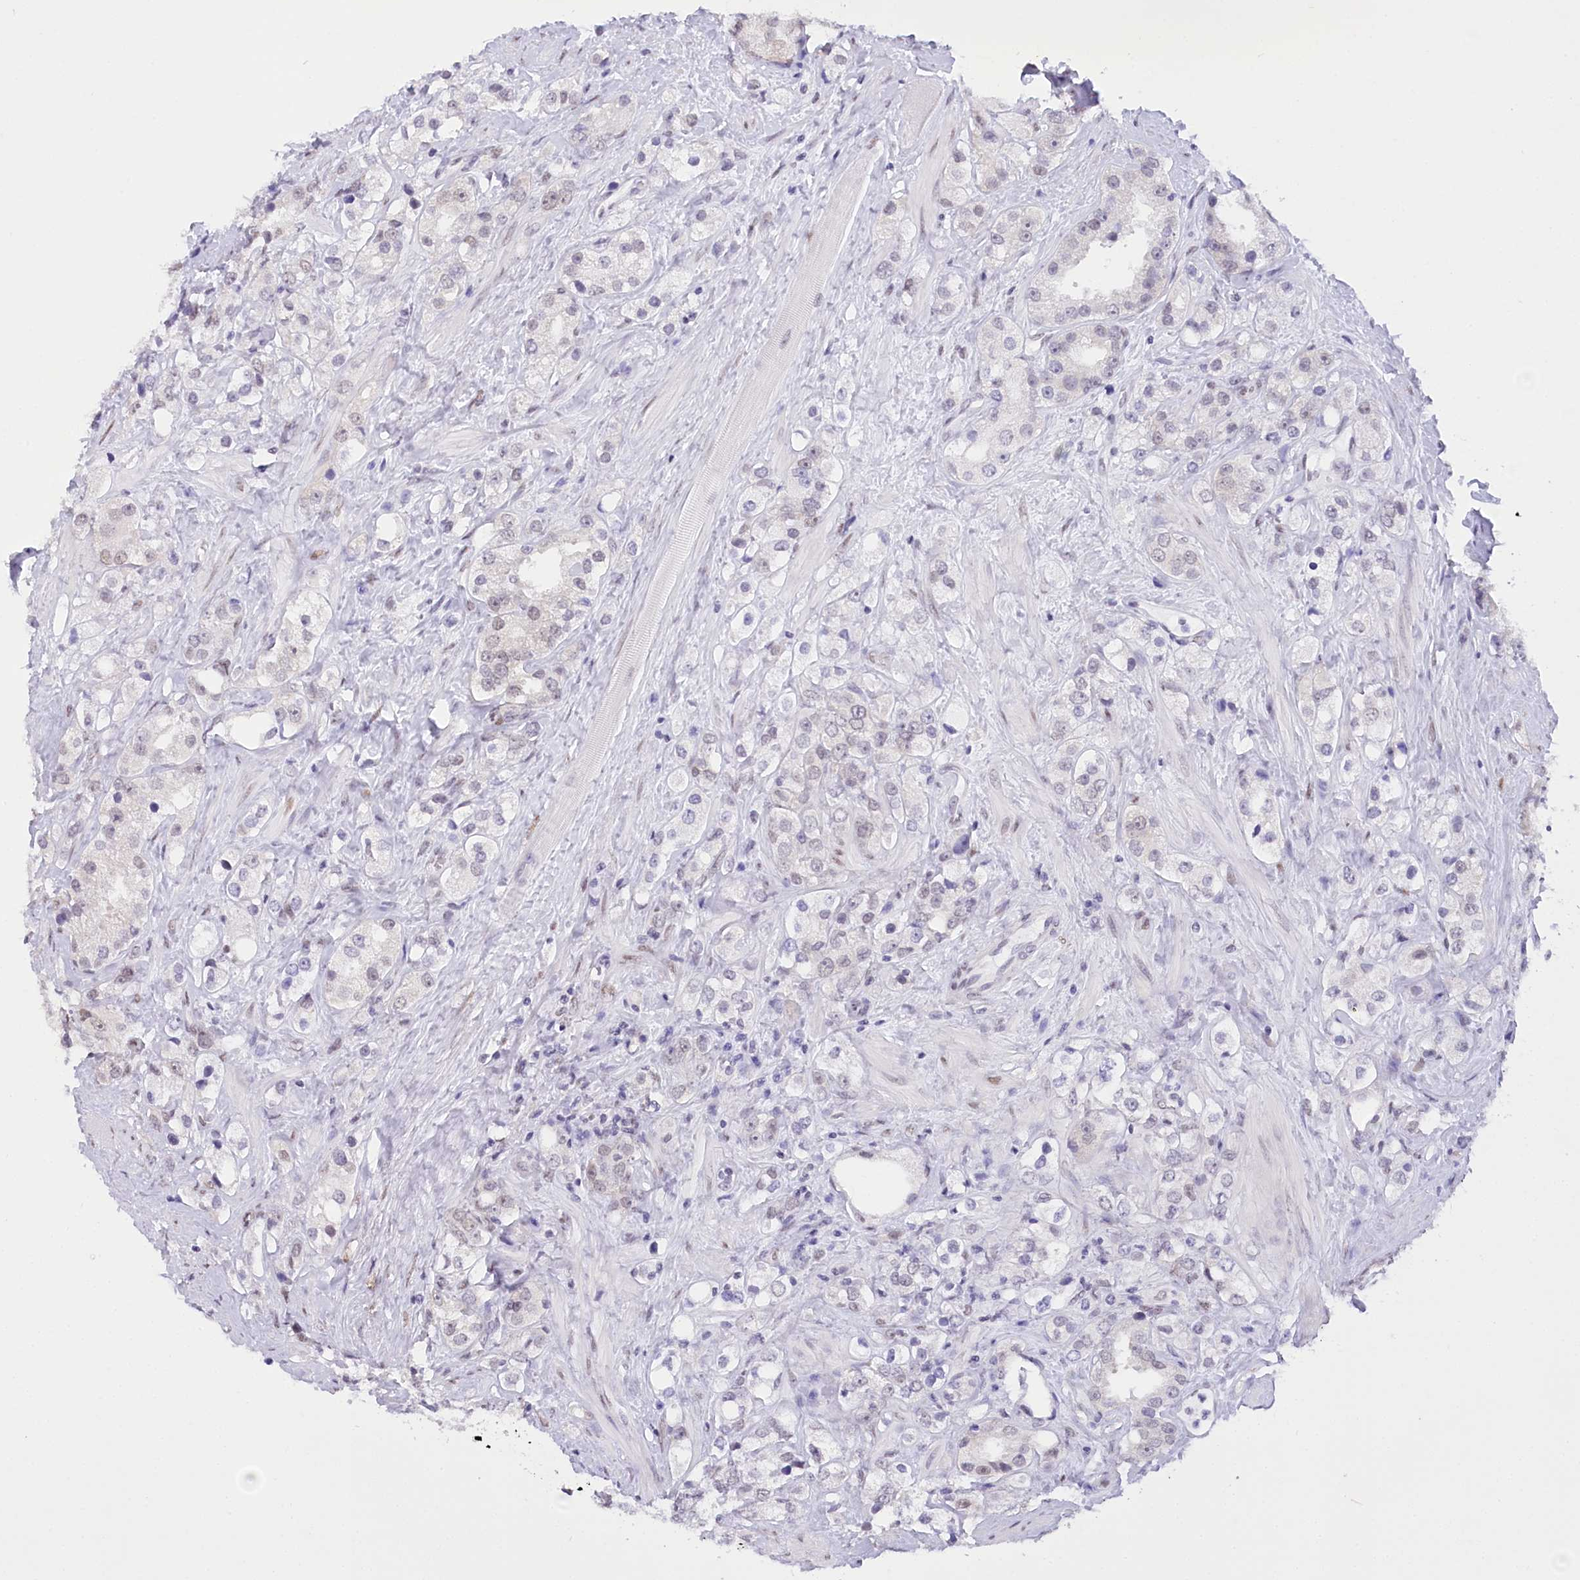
{"staining": {"intensity": "negative", "quantity": "none", "location": "none"}, "tissue": "prostate cancer", "cell_type": "Tumor cells", "image_type": "cancer", "snomed": [{"axis": "morphology", "description": "Adenocarcinoma, NOS"}, {"axis": "topography", "description": "Prostate"}], "caption": "Immunohistochemistry of prostate cancer exhibits no staining in tumor cells.", "gene": "HNRNPA0", "patient": {"sex": "male", "age": 79}}